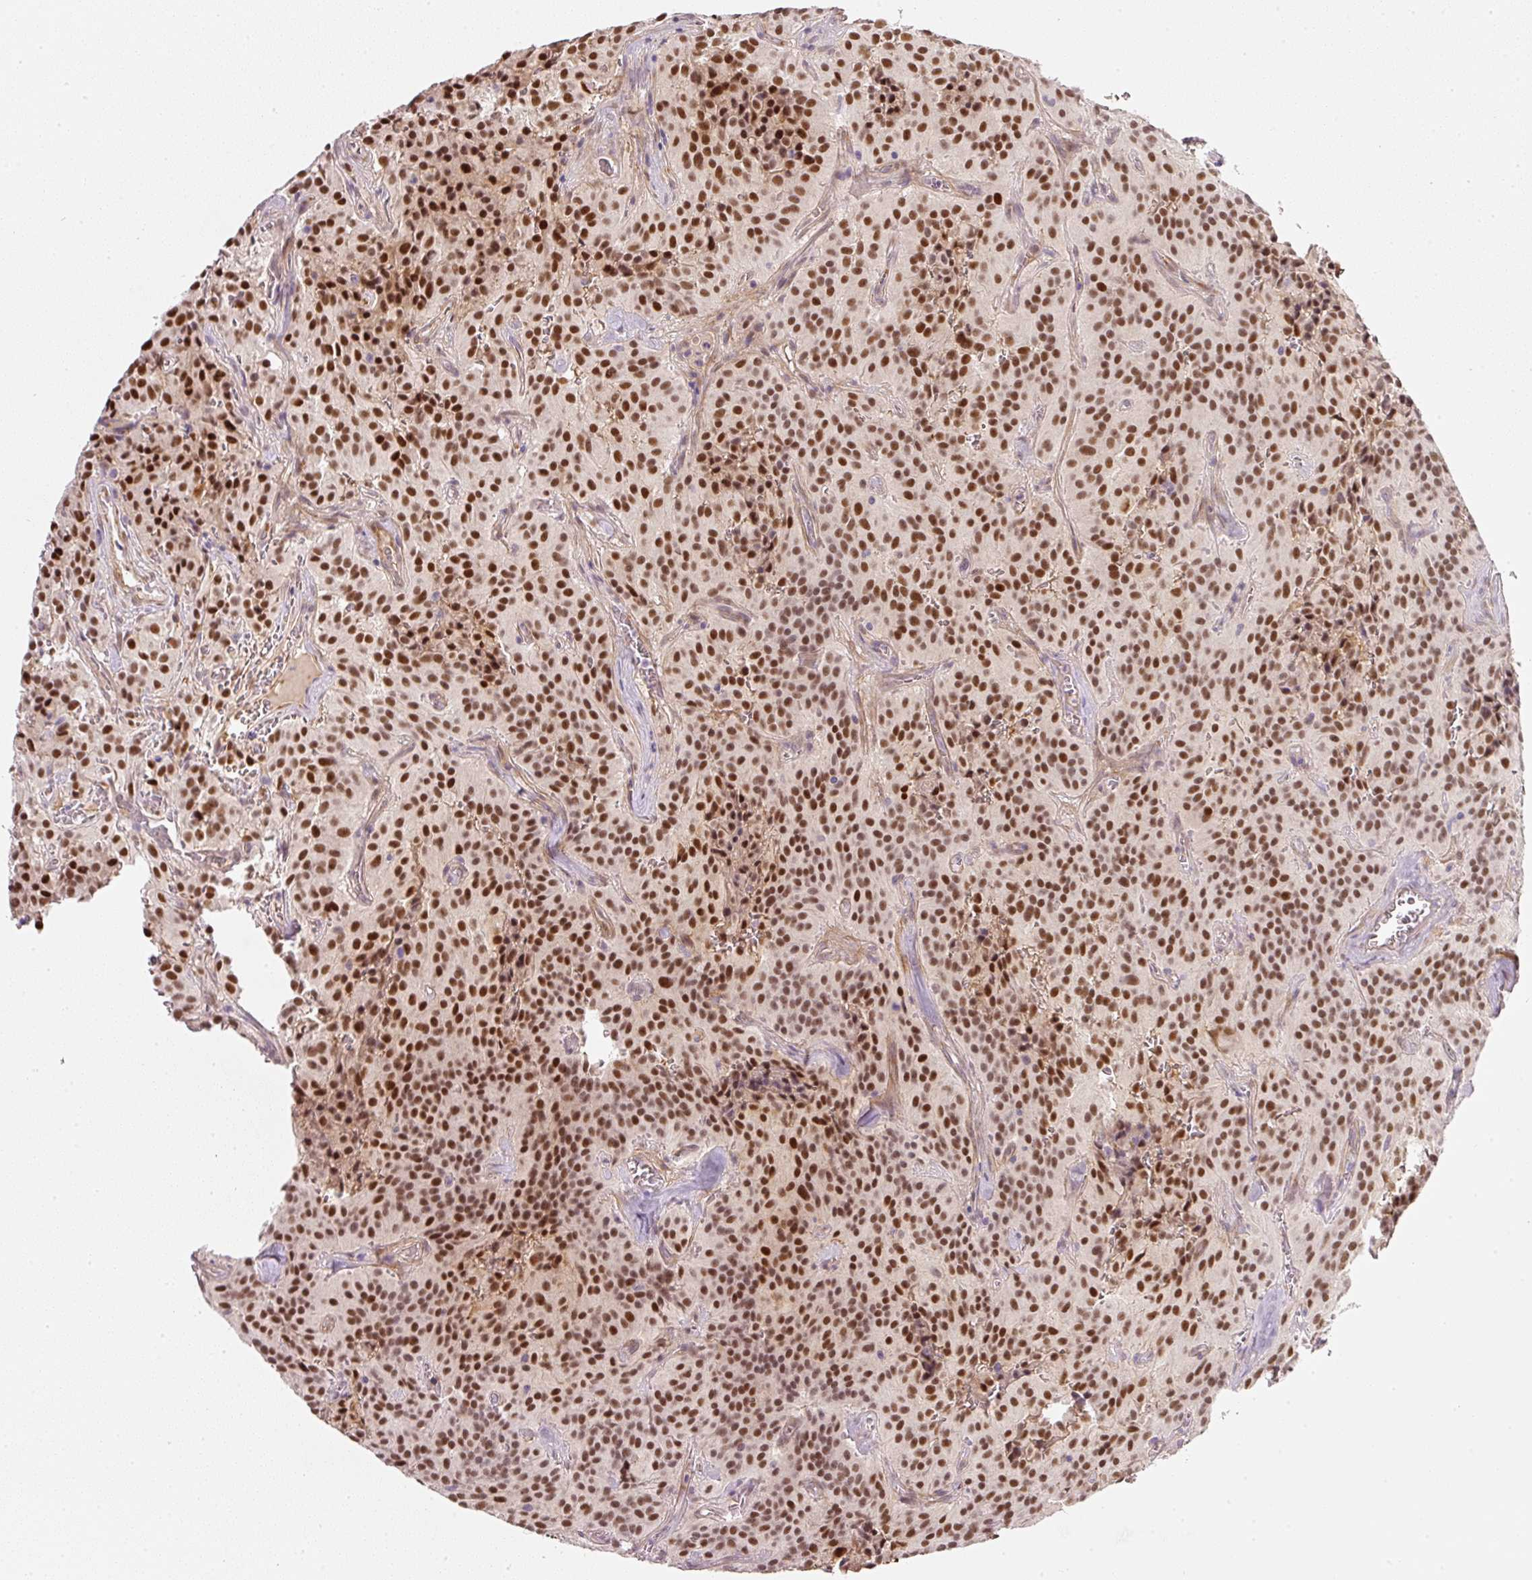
{"staining": {"intensity": "strong", "quantity": ">75%", "location": "nuclear"}, "tissue": "glioma", "cell_type": "Tumor cells", "image_type": "cancer", "snomed": [{"axis": "morphology", "description": "Glioma, malignant, Low grade"}, {"axis": "topography", "description": "Brain"}], "caption": "A brown stain highlights strong nuclear staining of a protein in malignant glioma (low-grade) tumor cells.", "gene": "TOGARAM1", "patient": {"sex": "male", "age": 42}}